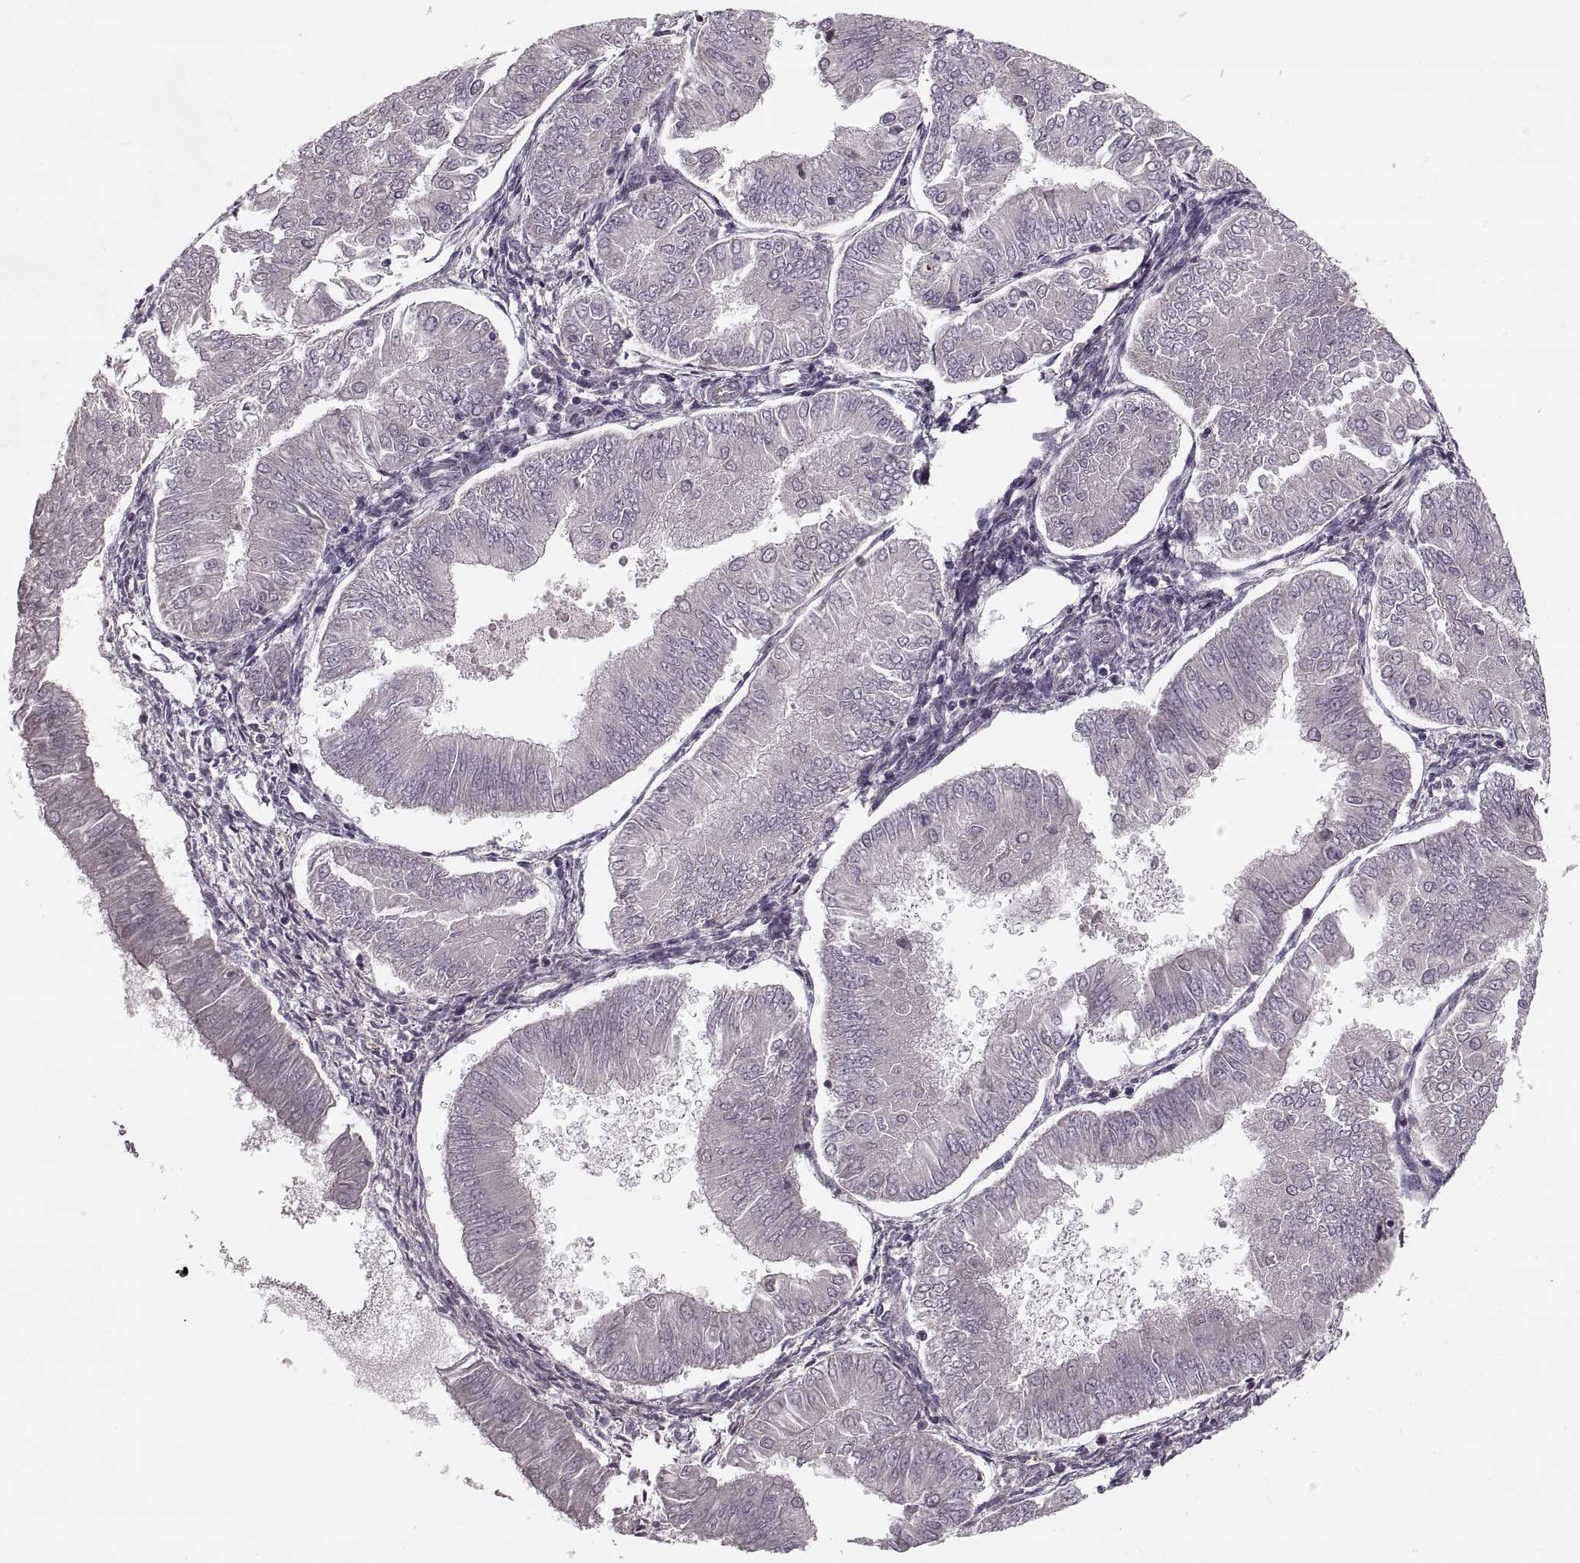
{"staining": {"intensity": "negative", "quantity": "none", "location": "none"}, "tissue": "endometrial cancer", "cell_type": "Tumor cells", "image_type": "cancer", "snomed": [{"axis": "morphology", "description": "Adenocarcinoma, NOS"}, {"axis": "topography", "description": "Endometrium"}], "caption": "Tumor cells are negative for protein expression in human endometrial cancer (adenocarcinoma). Nuclei are stained in blue.", "gene": "ASIC3", "patient": {"sex": "female", "age": 53}}